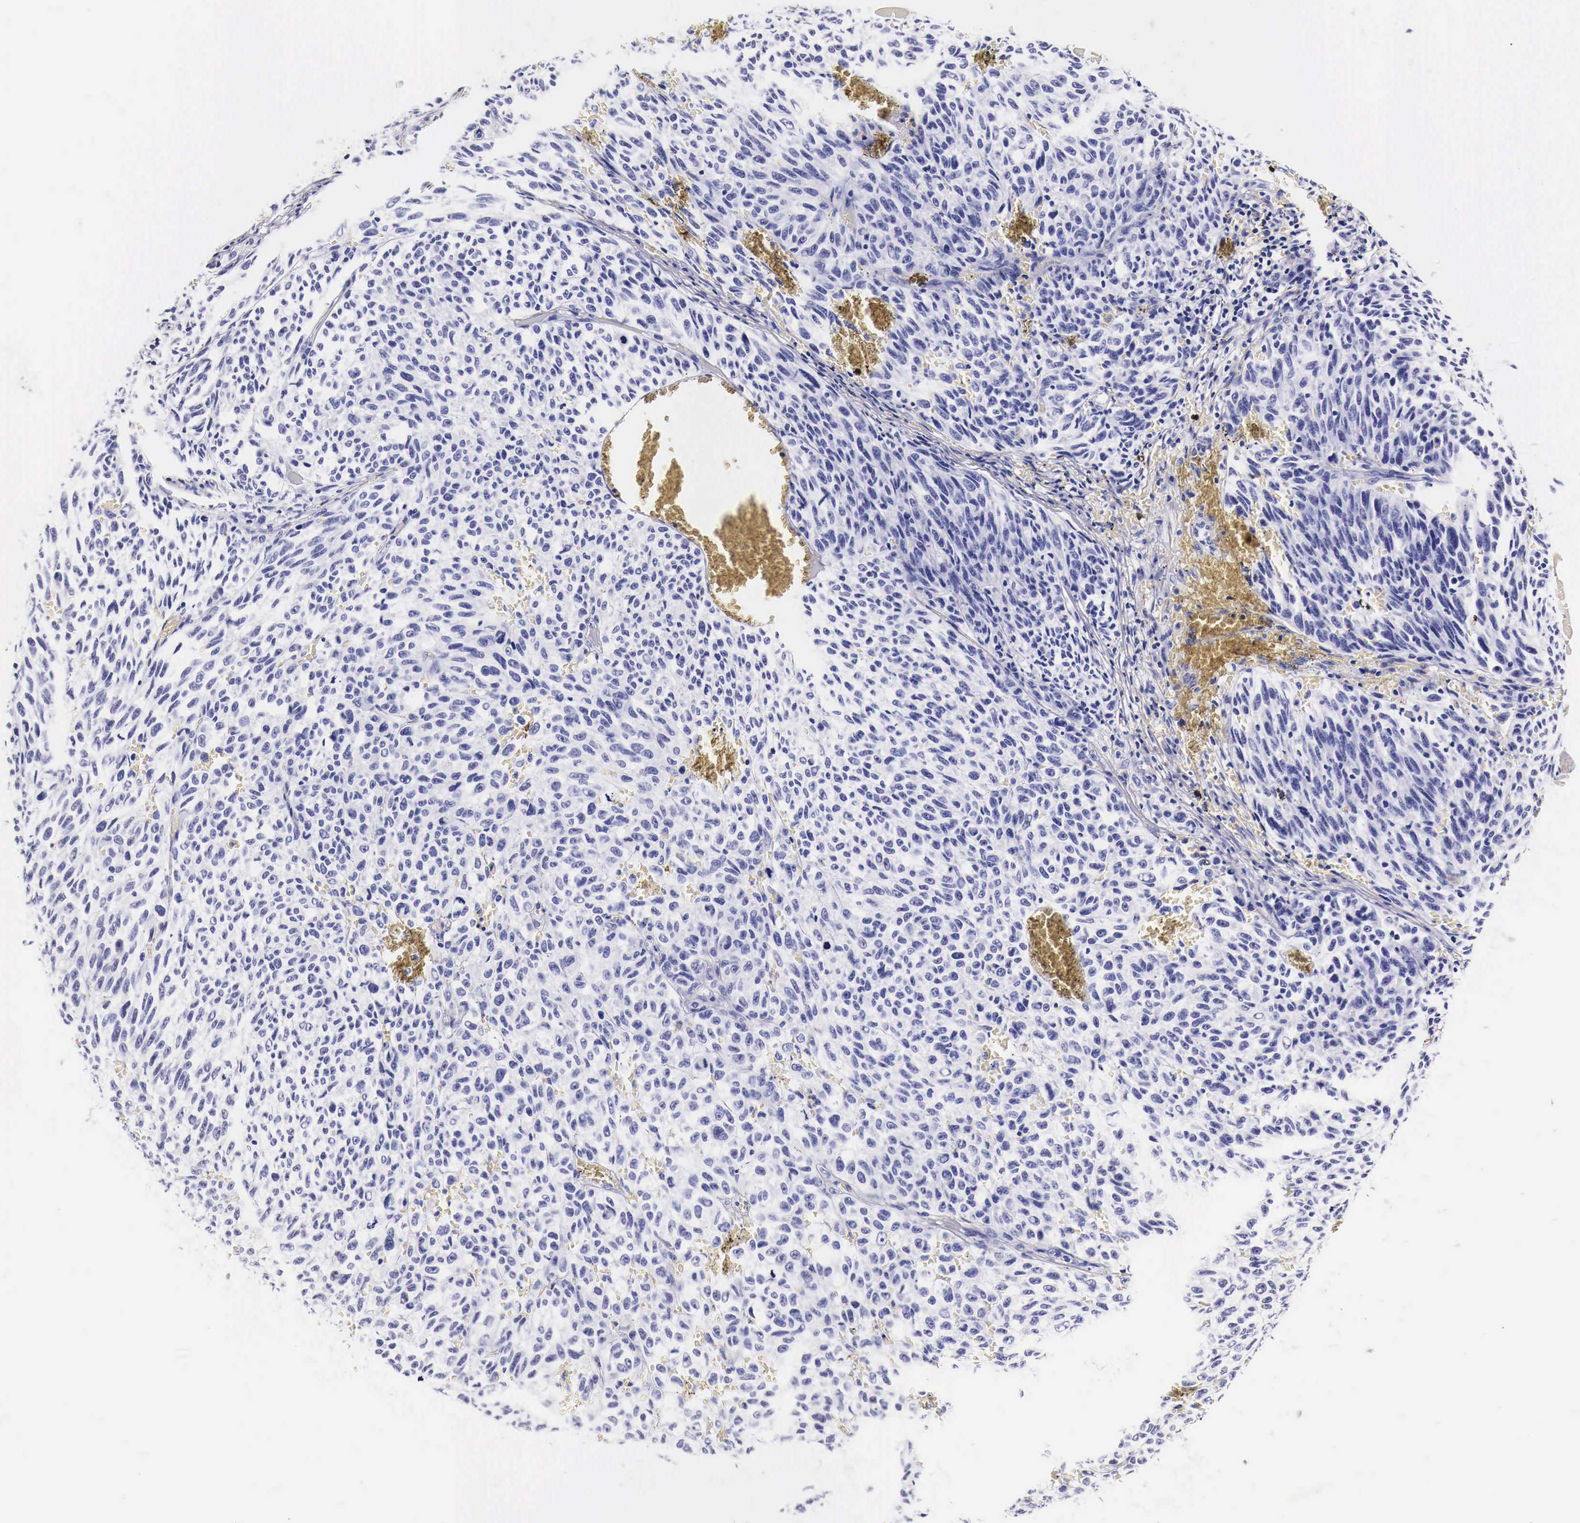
{"staining": {"intensity": "negative", "quantity": "none", "location": "none"}, "tissue": "melanoma", "cell_type": "Tumor cells", "image_type": "cancer", "snomed": [{"axis": "morphology", "description": "Malignant melanoma, NOS"}, {"axis": "topography", "description": "Skin"}], "caption": "High magnification brightfield microscopy of melanoma stained with DAB (3,3'-diaminobenzidine) (brown) and counterstained with hematoxylin (blue): tumor cells show no significant staining.", "gene": "EGFR", "patient": {"sex": "male", "age": 76}}